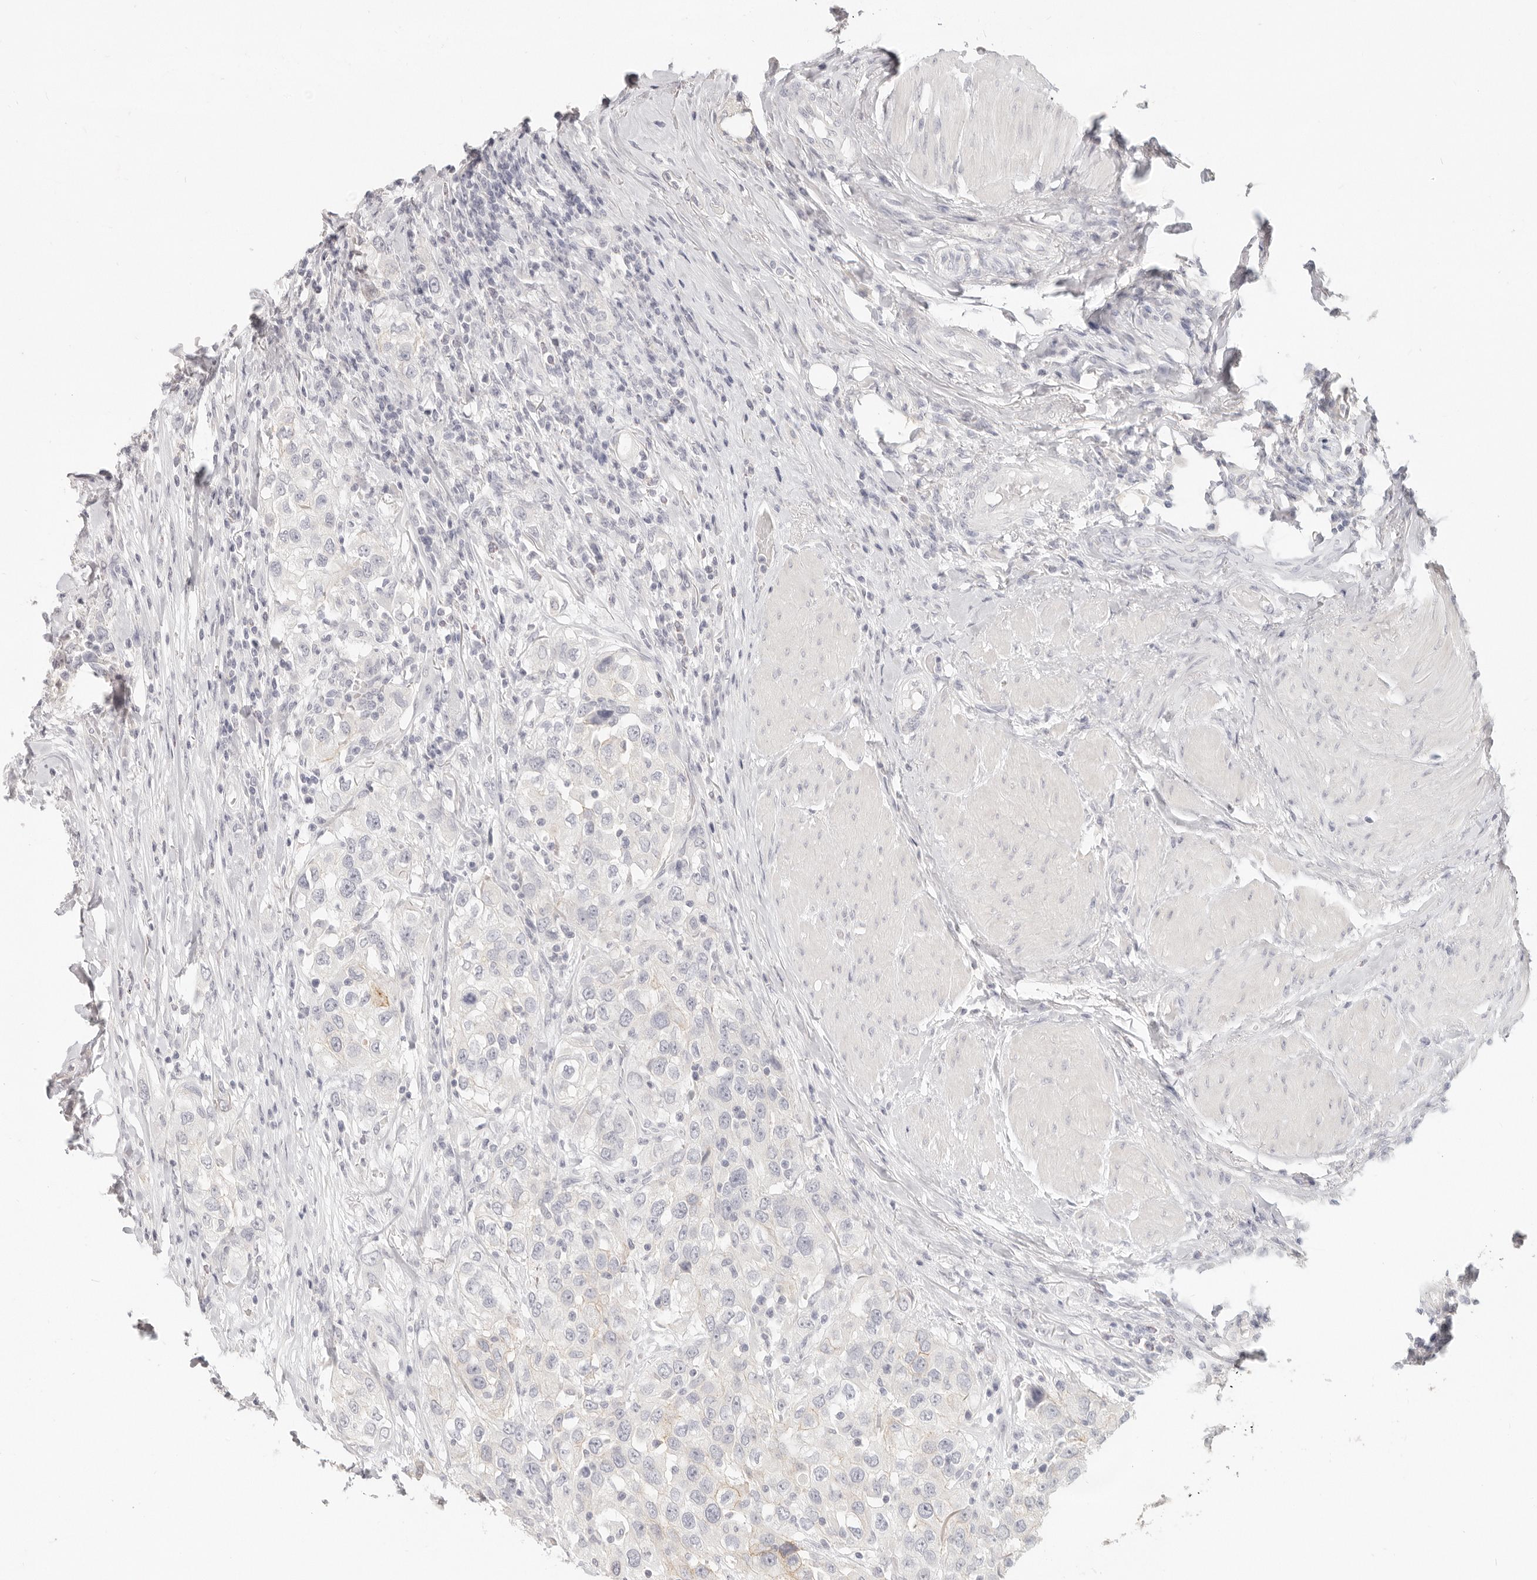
{"staining": {"intensity": "negative", "quantity": "none", "location": "none"}, "tissue": "urothelial cancer", "cell_type": "Tumor cells", "image_type": "cancer", "snomed": [{"axis": "morphology", "description": "Urothelial carcinoma, High grade"}, {"axis": "topography", "description": "Urinary bladder"}], "caption": "Urothelial cancer stained for a protein using immunohistochemistry (IHC) exhibits no staining tumor cells.", "gene": "EPCAM", "patient": {"sex": "female", "age": 80}}